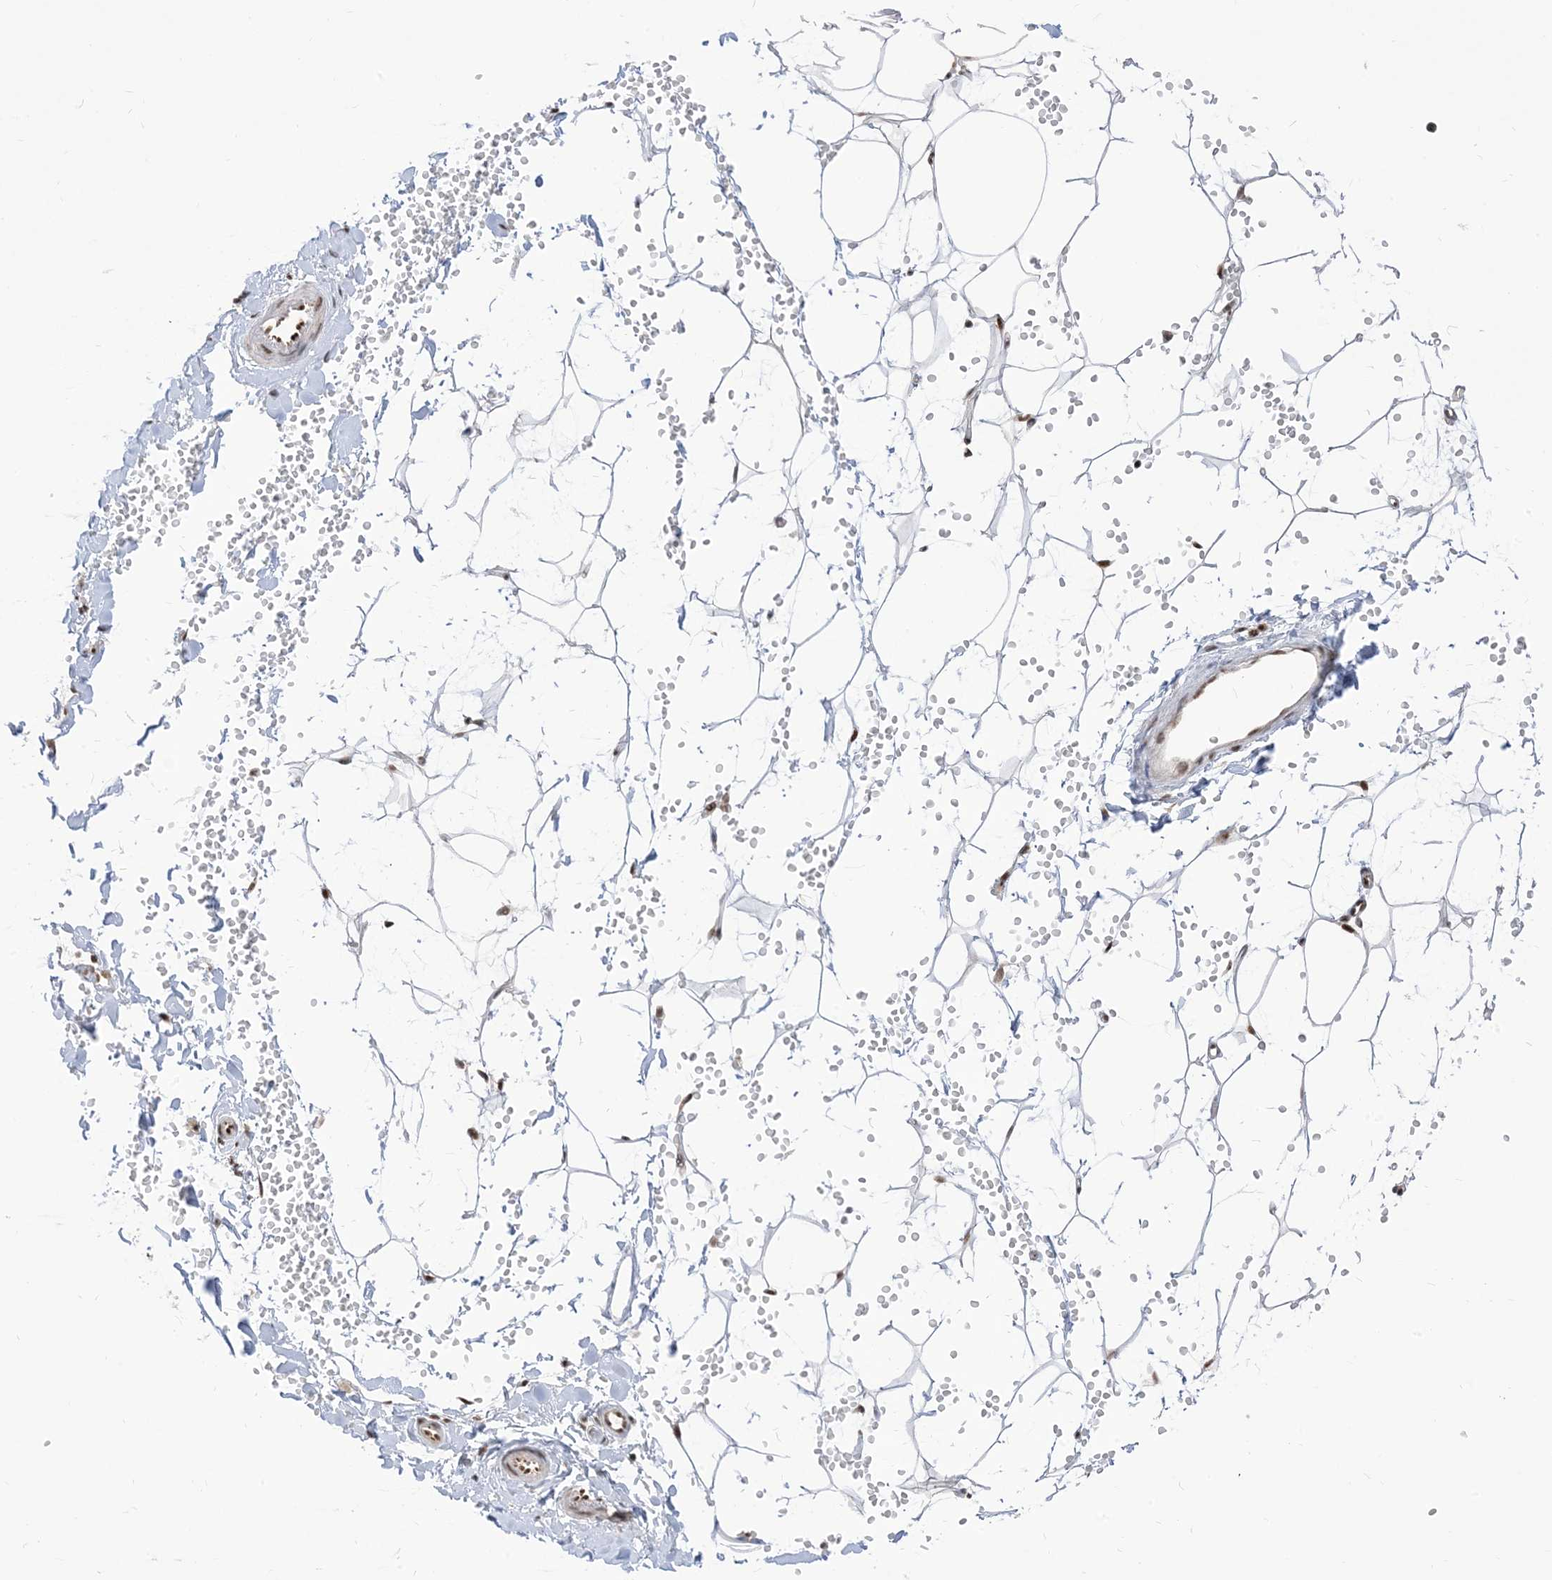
{"staining": {"intensity": "moderate", "quantity": ">75%", "location": "nuclear"}, "tissue": "adipose tissue", "cell_type": "Adipocytes", "image_type": "normal", "snomed": [{"axis": "morphology", "description": "Normal tissue, NOS"}, {"axis": "topography", "description": "Breast"}], "caption": "IHC of unremarkable adipose tissue exhibits medium levels of moderate nuclear positivity in about >75% of adipocytes.", "gene": "ARGLU1", "patient": {"sex": "female", "age": 23}}